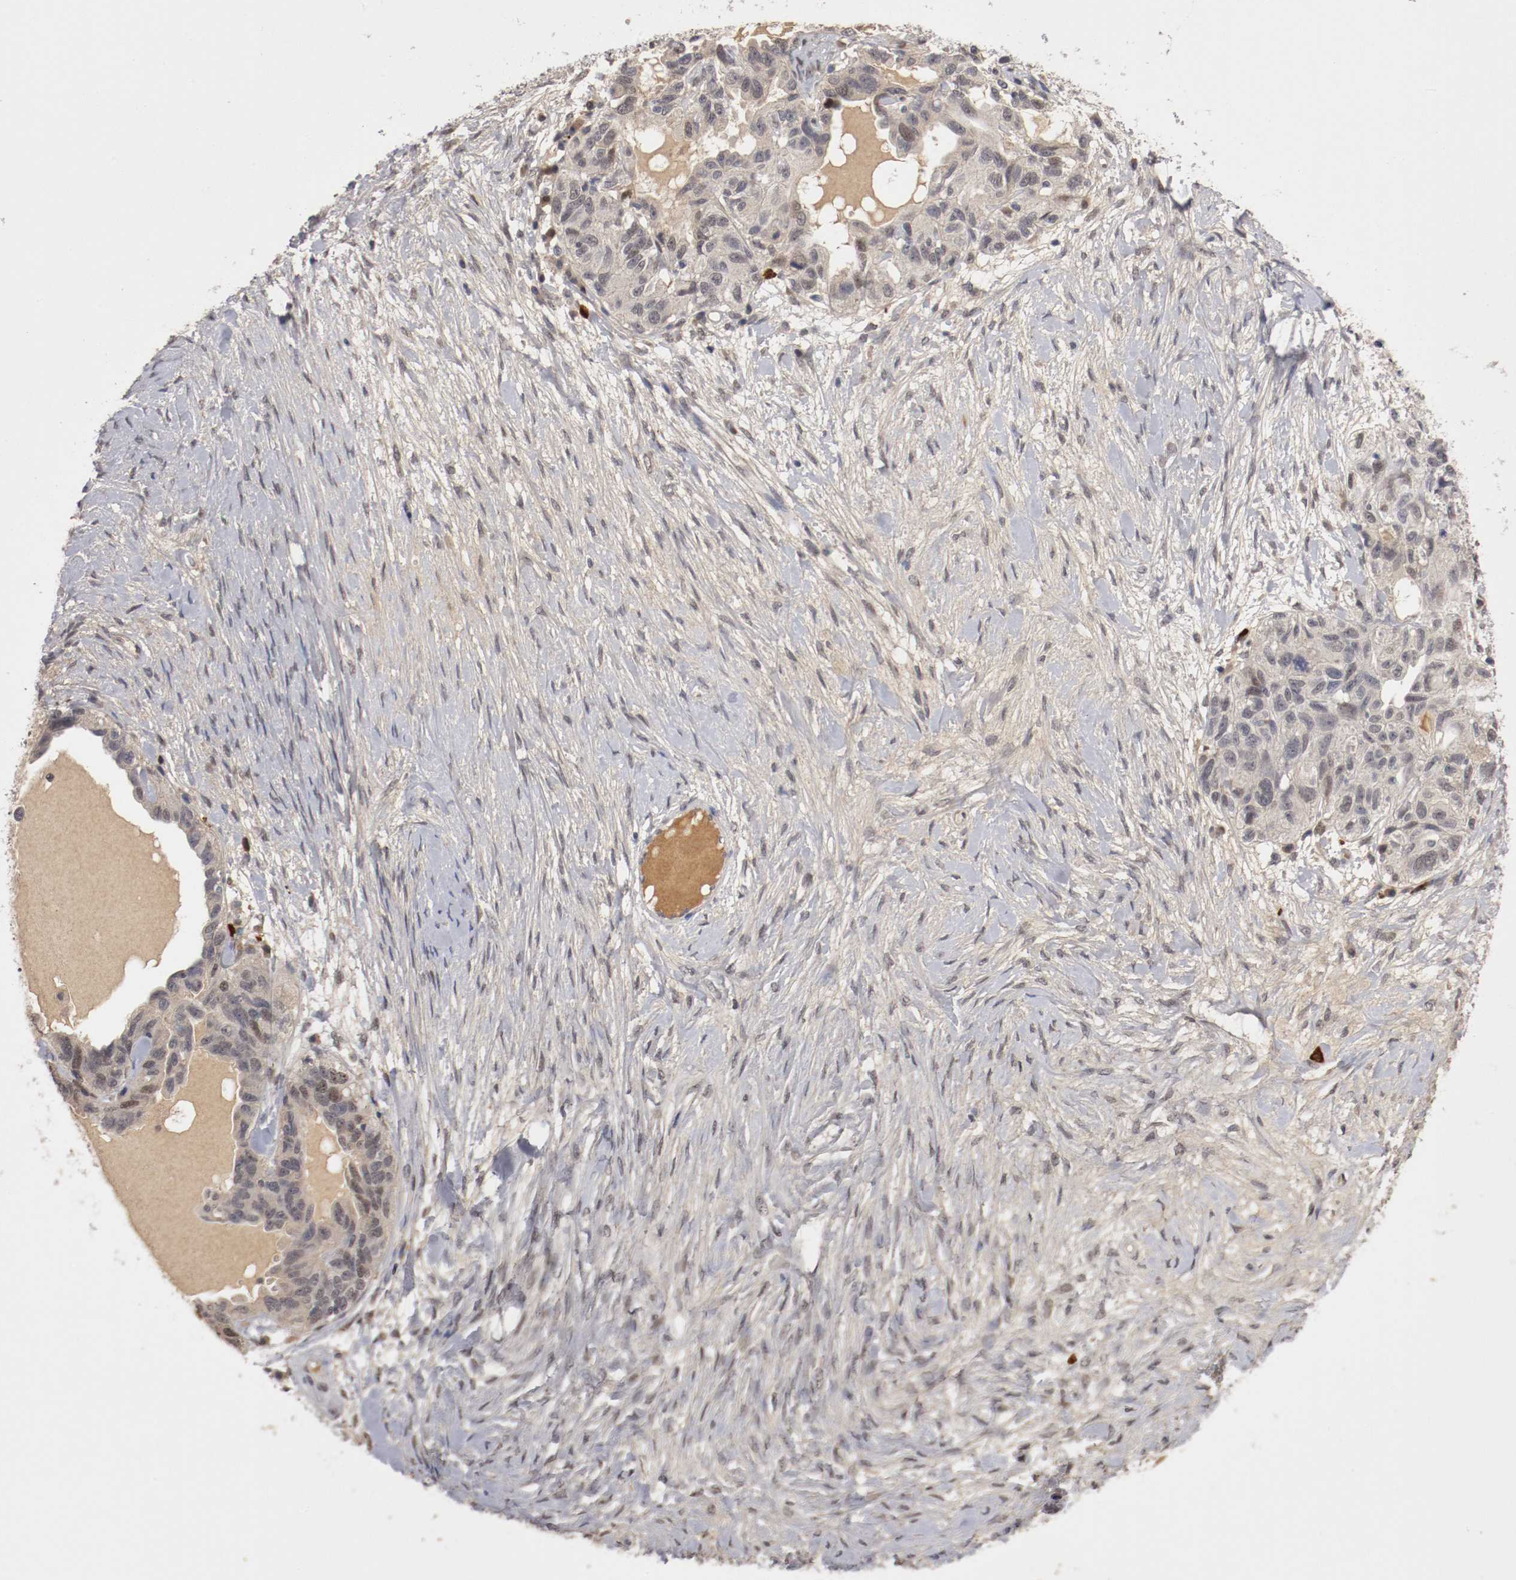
{"staining": {"intensity": "moderate", "quantity": "25%-75%", "location": "nuclear"}, "tissue": "ovarian cancer", "cell_type": "Tumor cells", "image_type": "cancer", "snomed": [{"axis": "morphology", "description": "Cystadenocarcinoma, serous, NOS"}, {"axis": "topography", "description": "Ovary"}], "caption": "Serous cystadenocarcinoma (ovarian) tissue displays moderate nuclear expression in about 25%-75% of tumor cells", "gene": "DNMT3B", "patient": {"sex": "female", "age": 82}}